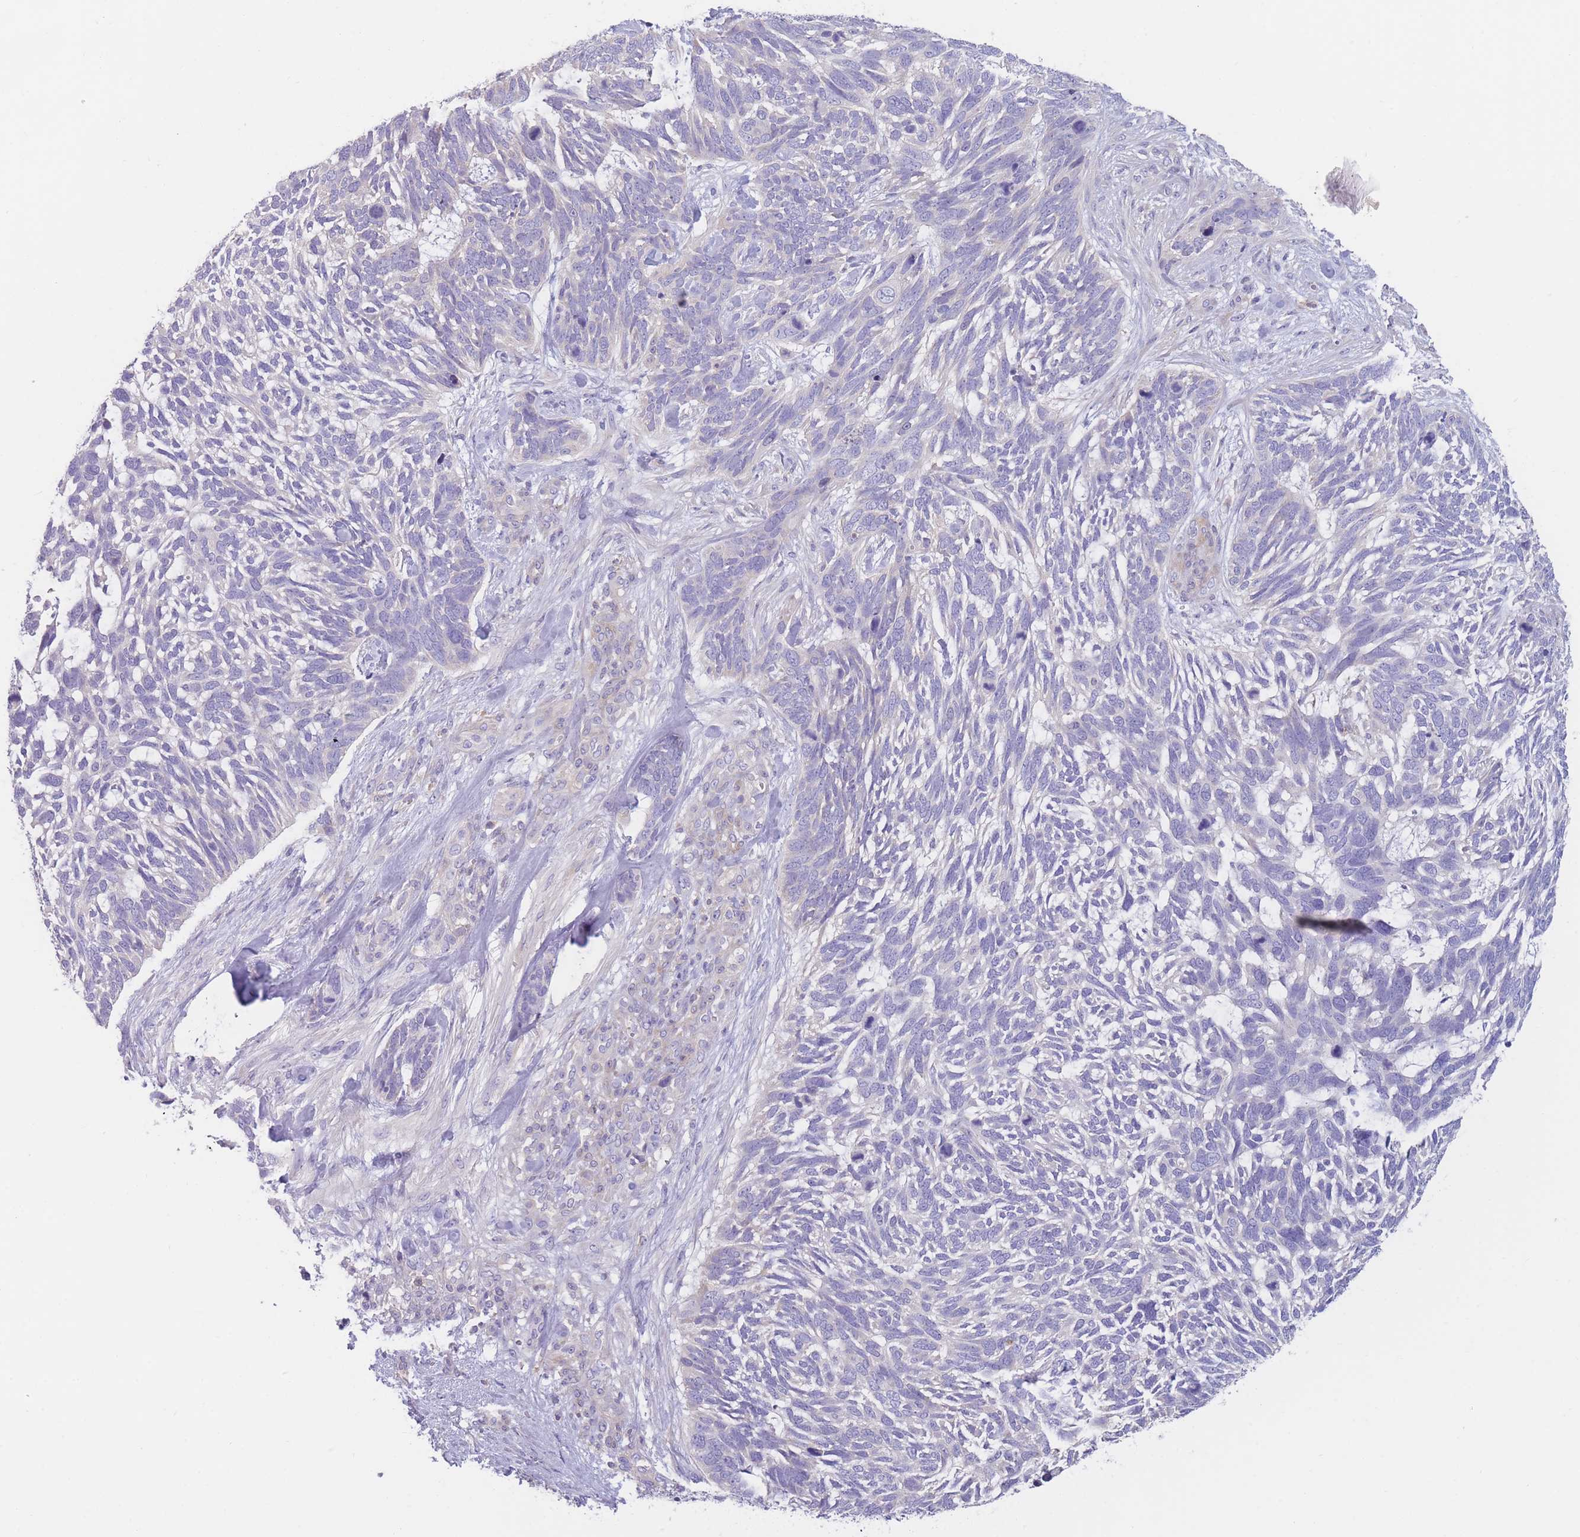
{"staining": {"intensity": "negative", "quantity": "none", "location": "none"}, "tissue": "skin cancer", "cell_type": "Tumor cells", "image_type": "cancer", "snomed": [{"axis": "morphology", "description": "Basal cell carcinoma"}, {"axis": "topography", "description": "Skin"}], "caption": "Tumor cells show no significant expression in skin basal cell carcinoma.", "gene": "ST3GAL4", "patient": {"sex": "male", "age": 88}}